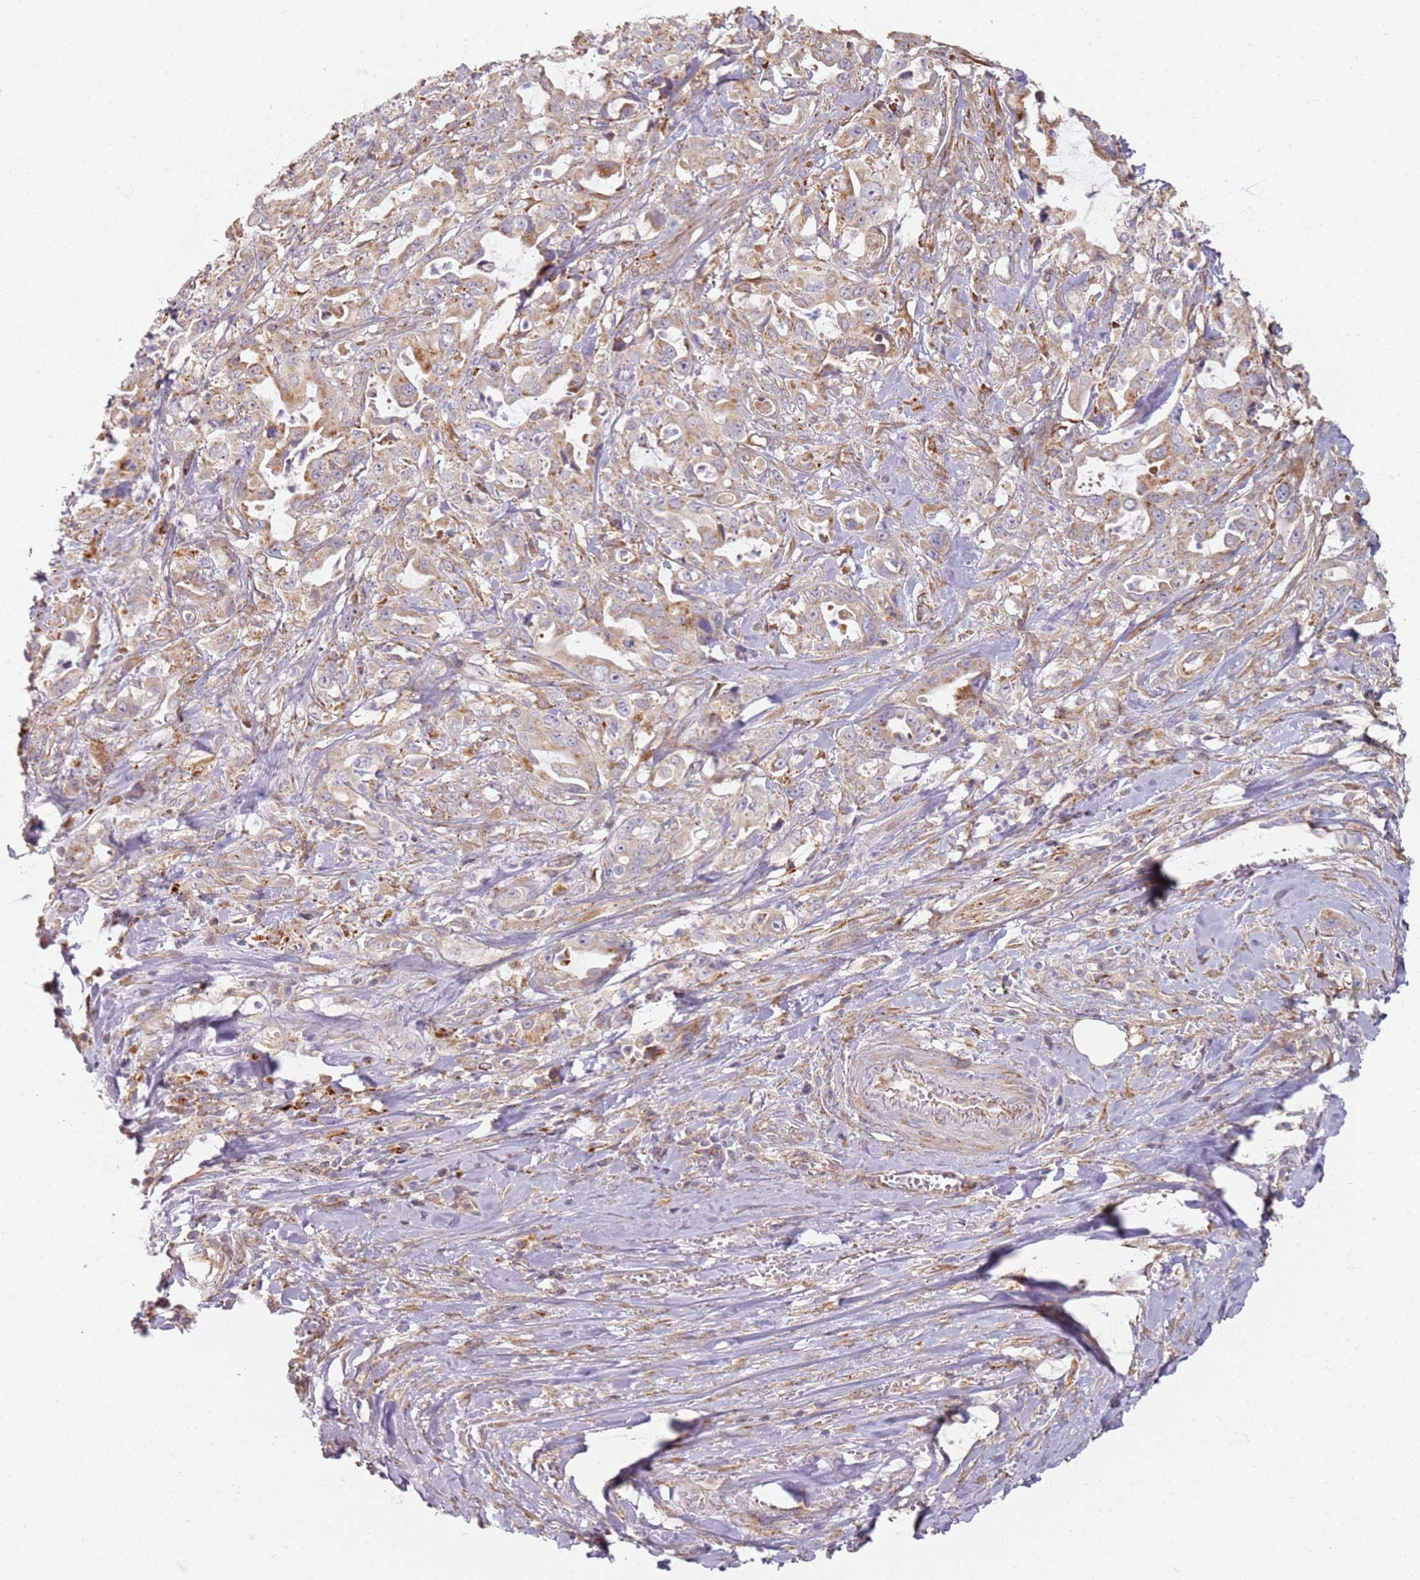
{"staining": {"intensity": "moderate", "quantity": ">75%", "location": "cytoplasmic/membranous"}, "tissue": "pancreatic cancer", "cell_type": "Tumor cells", "image_type": "cancer", "snomed": [{"axis": "morphology", "description": "Adenocarcinoma, NOS"}, {"axis": "topography", "description": "Pancreas"}], "caption": "This image demonstrates pancreatic adenocarcinoma stained with IHC to label a protein in brown. The cytoplasmic/membranous of tumor cells show moderate positivity for the protein. Nuclei are counter-stained blue.", "gene": "PROKR2", "patient": {"sex": "female", "age": 61}}